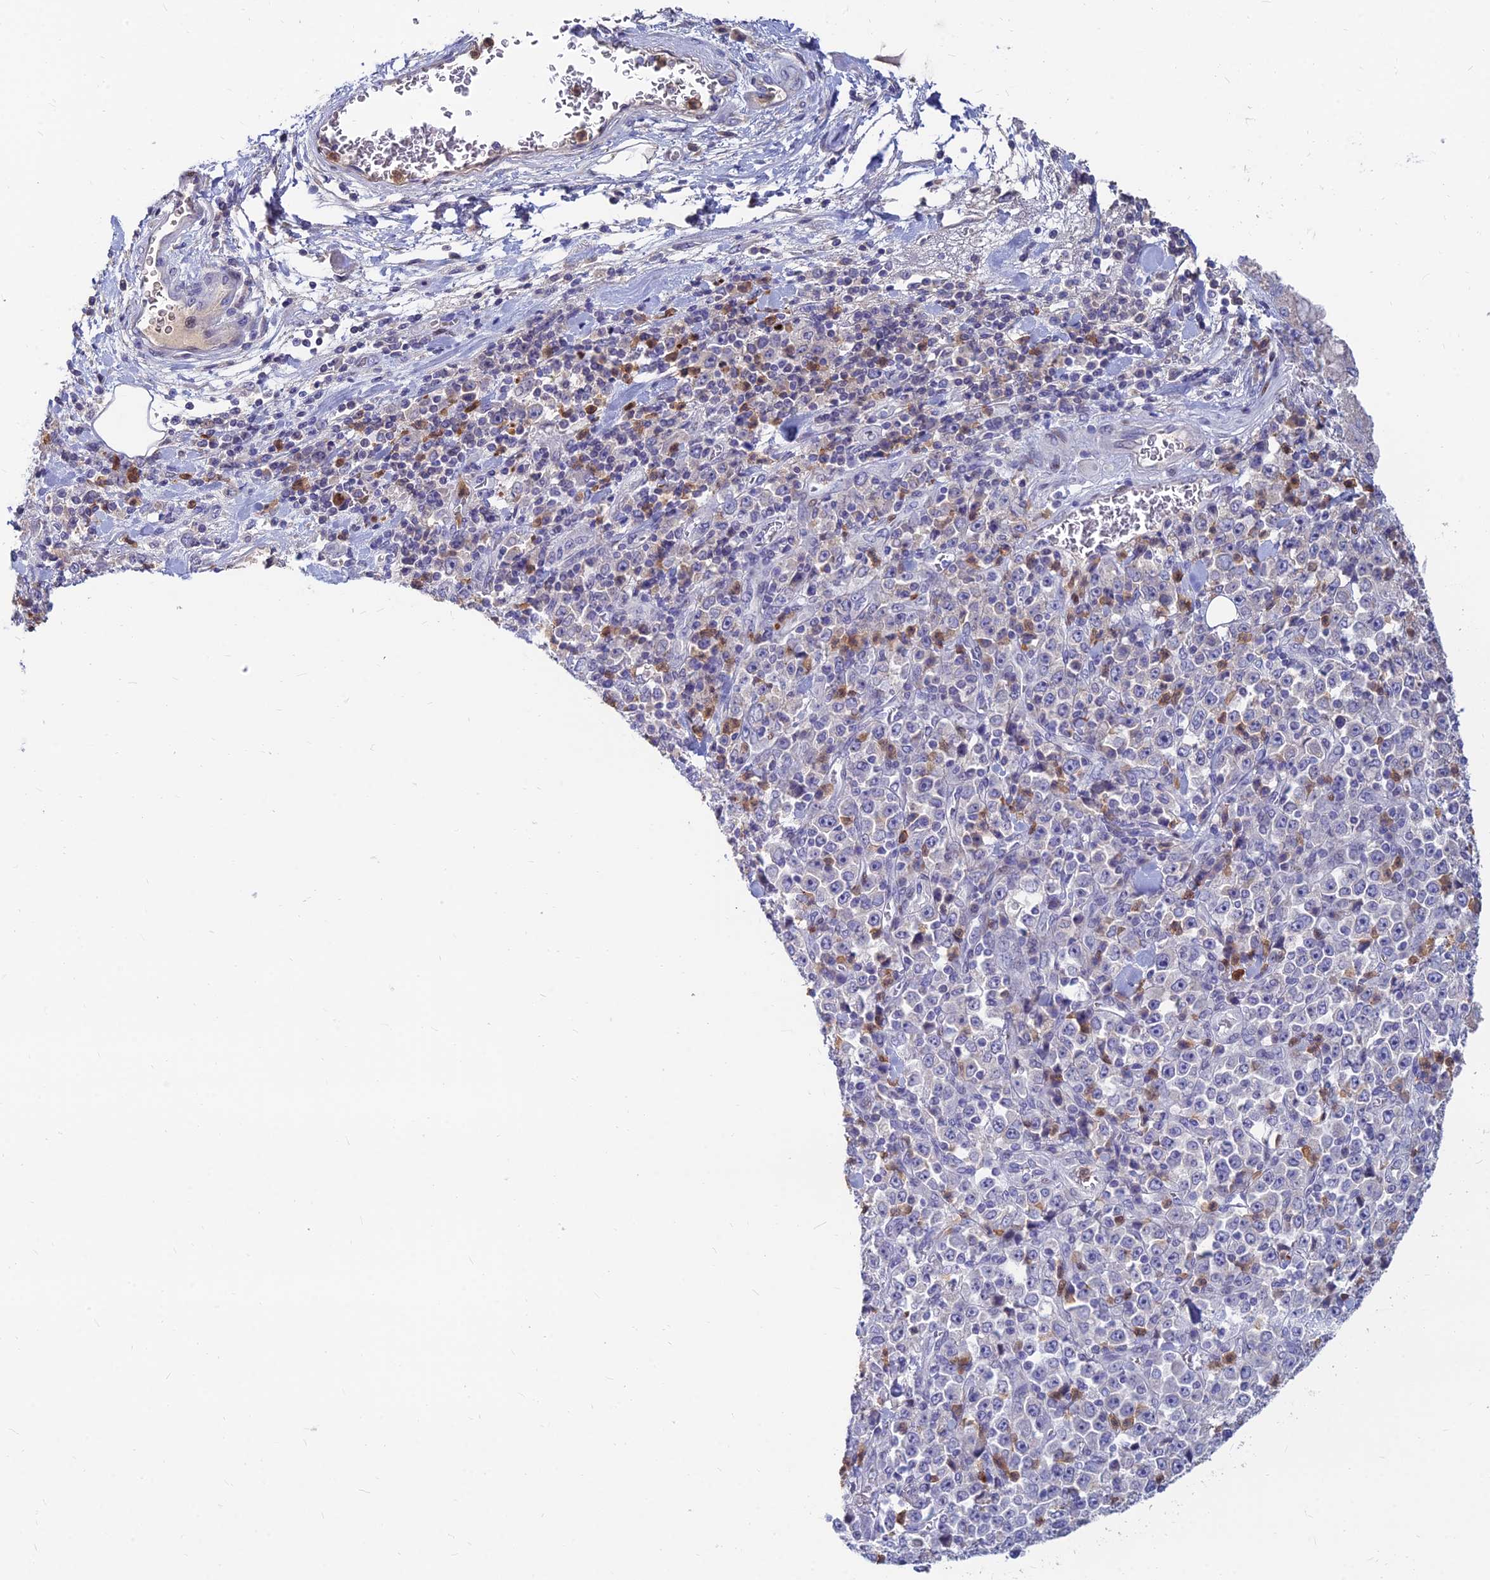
{"staining": {"intensity": "negative", "quantity": "none", "location": "none"}, "tissue": "stomach cancer", "cell_type": "Tumor cells", "image_type": "cancer", "snomed": [{"axis": "morphology", "description": "Normal tissue, NOS"}, {"axis": "morphology", "description": "Adenocarcinoma, NOS"}, {"axis": "topography", "description": "Stomach, upper"}, {"axis": "topography", "description": "Stomach"}], "caption": "Tumor cells are negative for brown protein staining in stomach adenocarcinoma.", "gene": "GOLGA6D", "patient": {"sex": "male", "age": 59}}